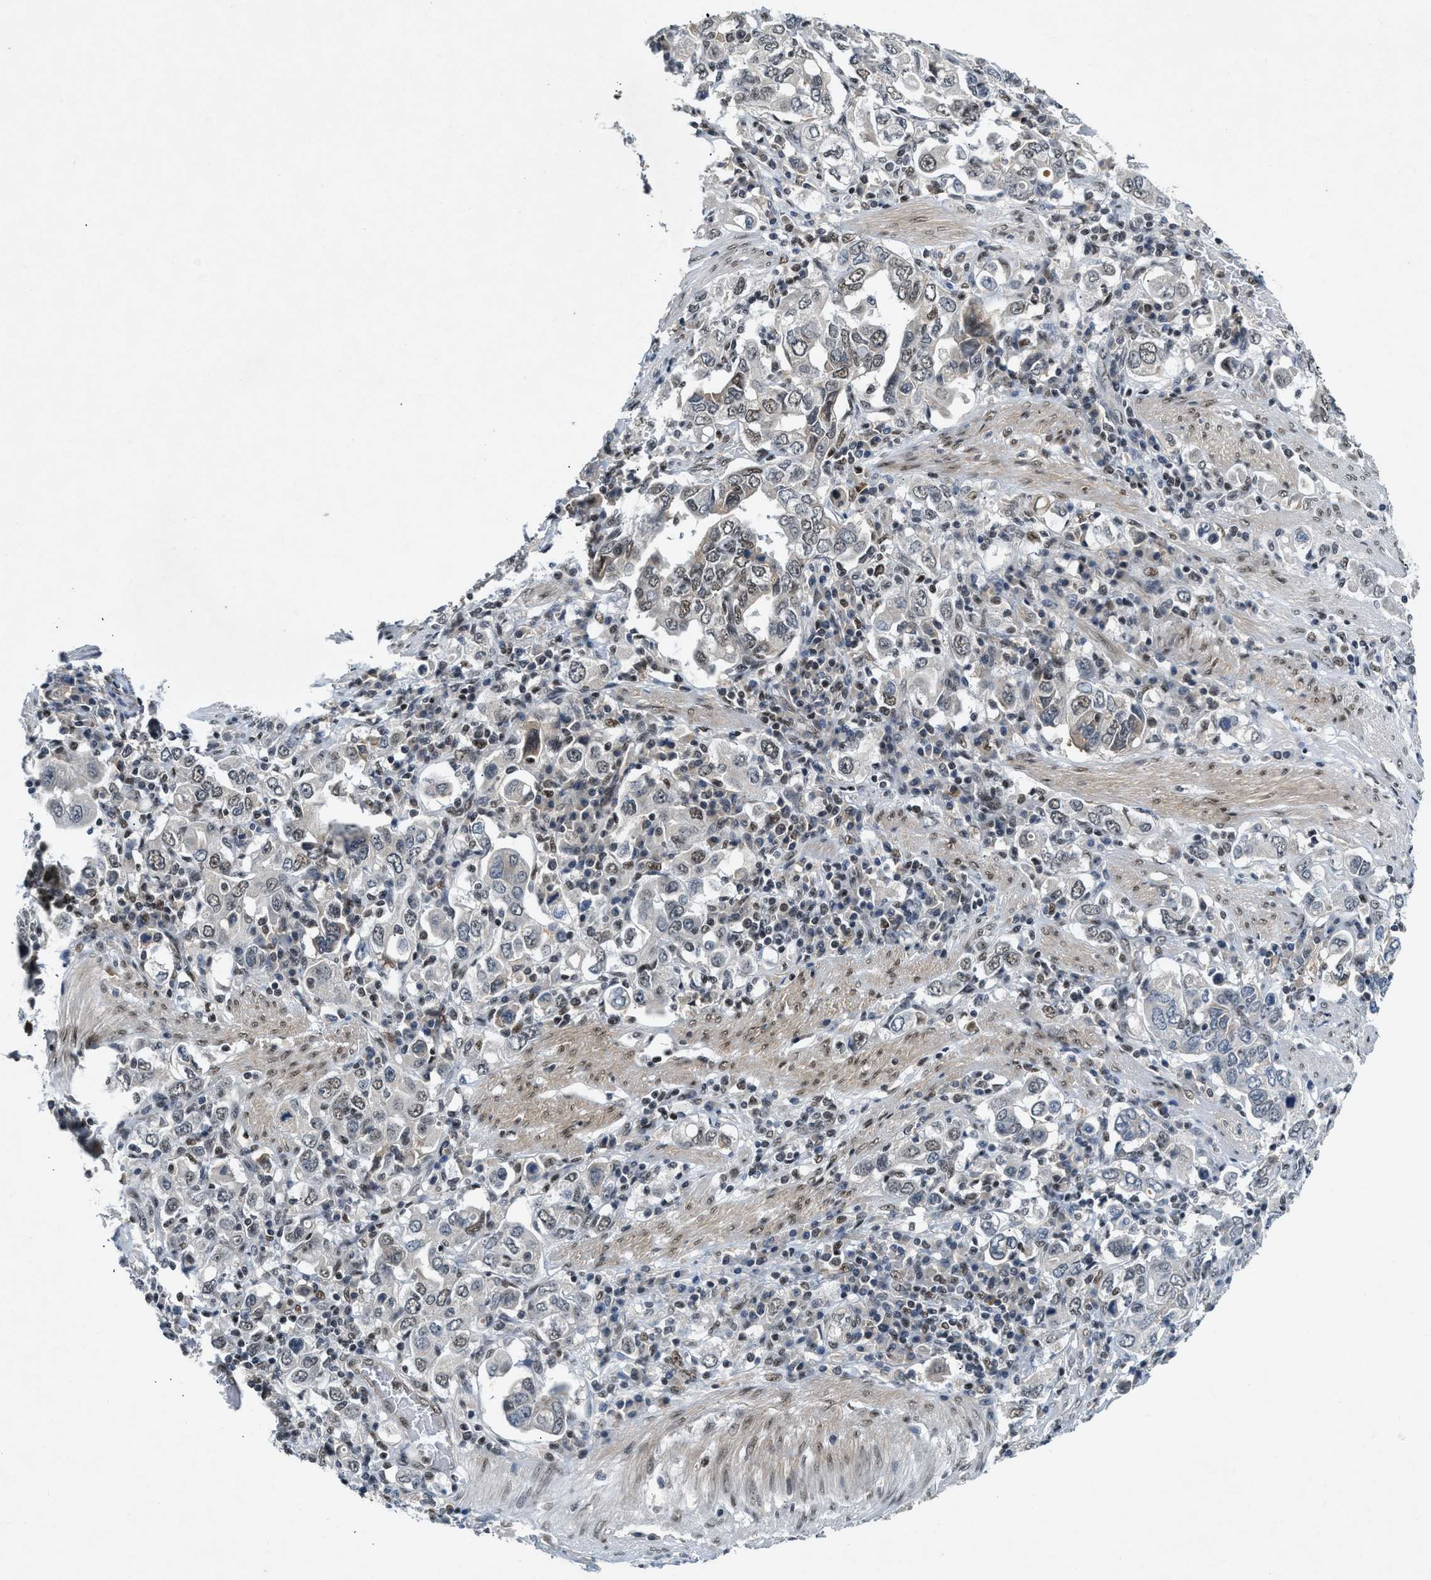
{"staining": {"intensity": "moderate", "quantity": "25%-75%", "location": "nuclear"}, "tissue": "stomach cancer", "cell_type": "Tumor cells", "image_type": "cancer", "snomed": [{"axis": "morphology", "description": "Adenocarcinoma, NOS"}, {"axis": "topography", "description": "Stomach, upper"}], "caption": "Immunohistochemistry (IHC) histopathology image of stomach adenocarcinoma stained for a protein (brown), which demonstrates medium levels of moderate nuclear expression in about 25%-75% of tumor cells.", "gene": "NCOA1", "patient": {"sex": "male", "age": 62}}